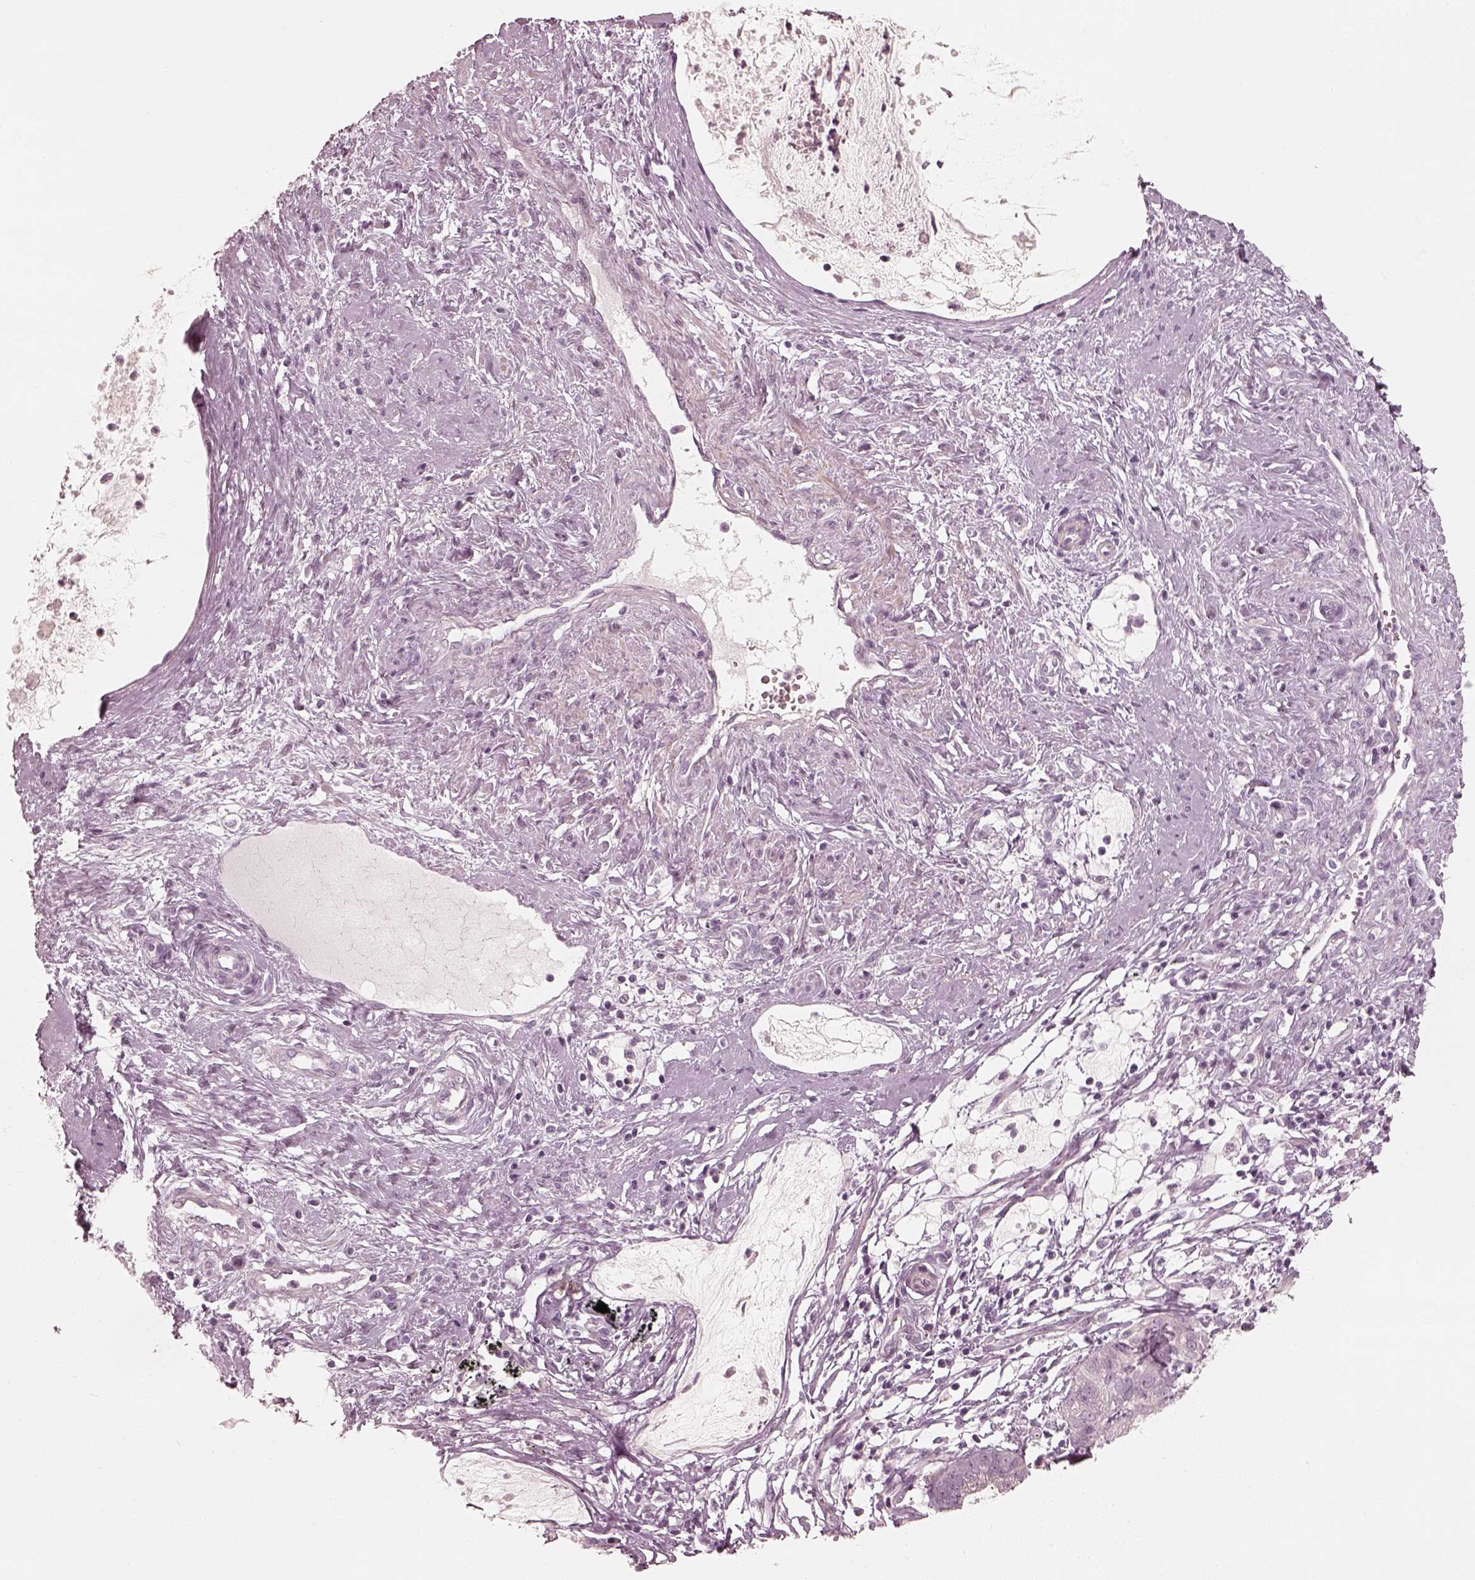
{"staining": {"intensity": "negative", "quantity": "none", "location": "none"}, "tissue": "cervical cancer", "cell_type": "Tumor cells", "image_type": "cancer", "snomed": [{"axis": "morphology", "description": "Normal tissue, NOS"}, {"axis": "morphology", "description": "Adenocarcinoma, NOS"}, {"axis": "topography", "description": "Cervix"}], "caption": "IHC micrograph of neoplastic tissue: human cervical cancer stained with DAB demonstrates no significant protein expression in tumor cells.", "gene": "SPATA24", "patient": {"sex": "female", "age": 38}}